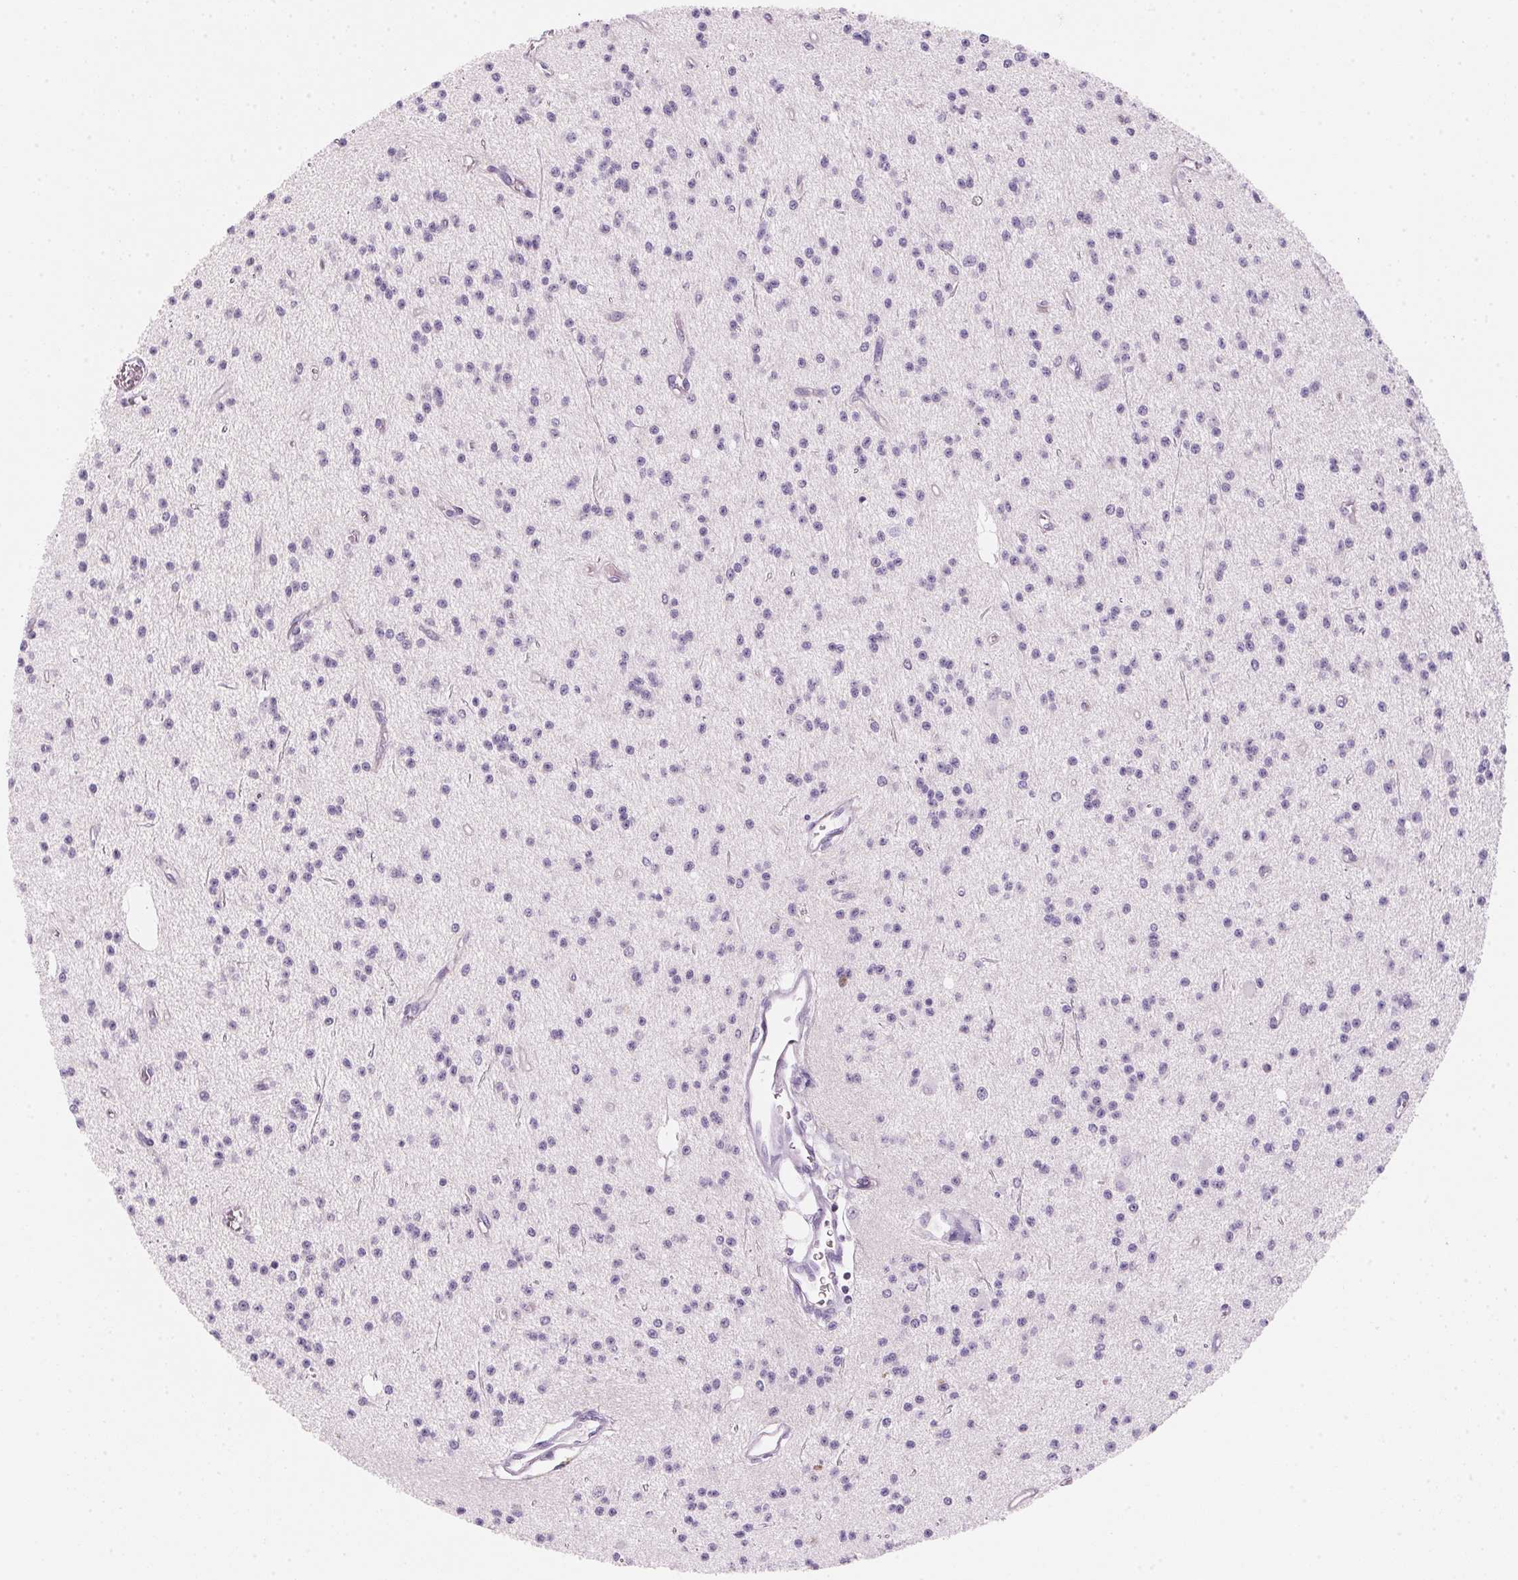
{"staining": {"intensity": "negative", "quantity": "none", "location": "none"}, "tissue": "glioma", "cell_type": "Tumor cells", "image_type": "cancer", "snomed": [{"axis": "morphology", "description": "Glioma, malignant, Low grade"}, {"axis": "topography", "description": "Brain"}], "caption": "The IHC micrograph has no significant positivity in tumor cells of glioma tissue.", "gene": "CYP11B1", "patient": {"sex": "male", "age": 27}}